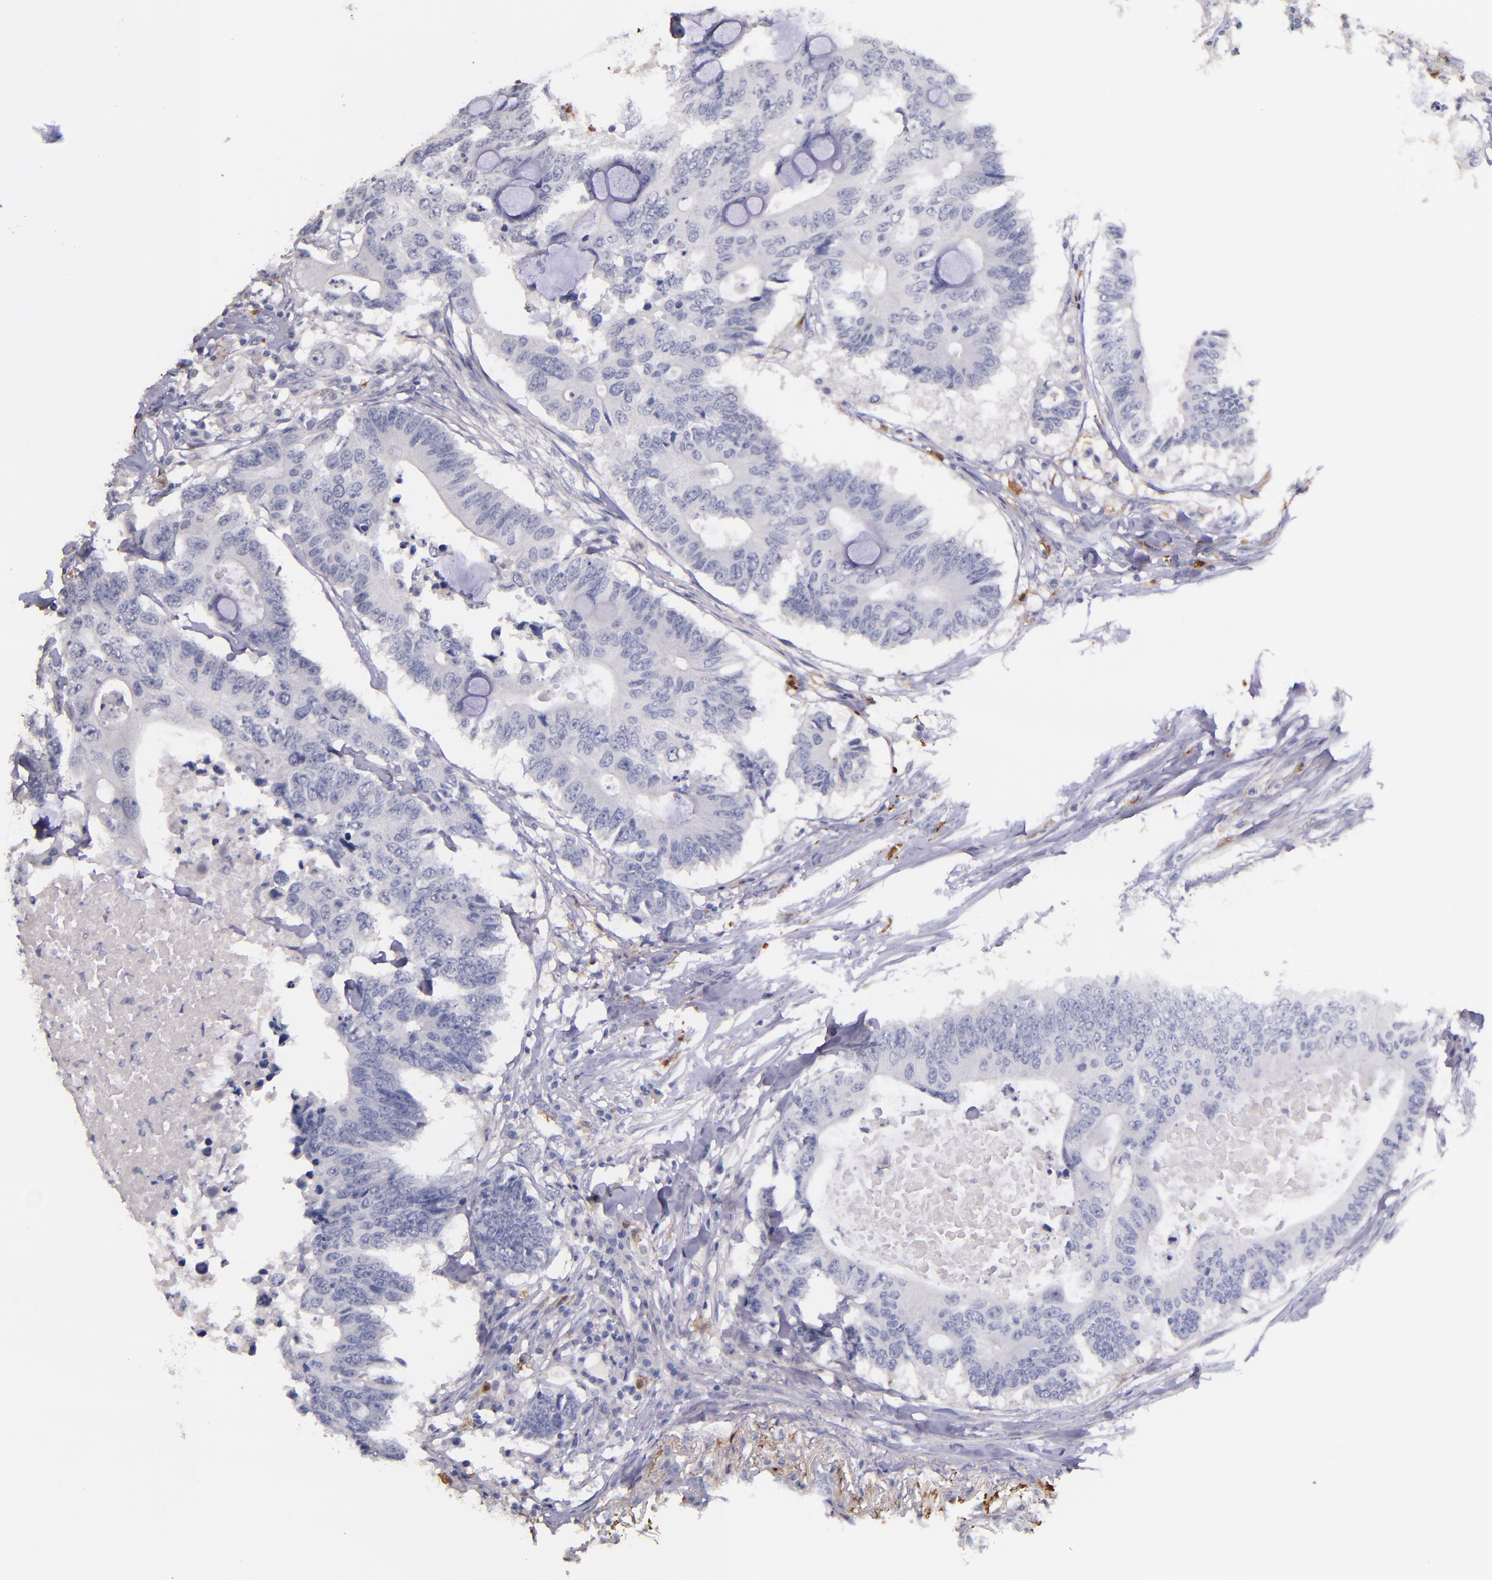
{"staining": {"intensity": "negative", "quantity": "none", "location": "none"}, "tissue": "colorectal cancer", "cell_type": "Tumor cells", "image_type": "cancer", "snomed": [{"axis": "morphology", "description": "Adenocarcinoma, NOS"}, {"axis": "topography", "description": "Colon"}], "caption": "This is an immunohistochemistry (IHC) image of human adenocarcinoma (colorectal). There is no staining in tumor cells.", "gene": "F13A1", "patient": {"sex": "male", "age": 71}}